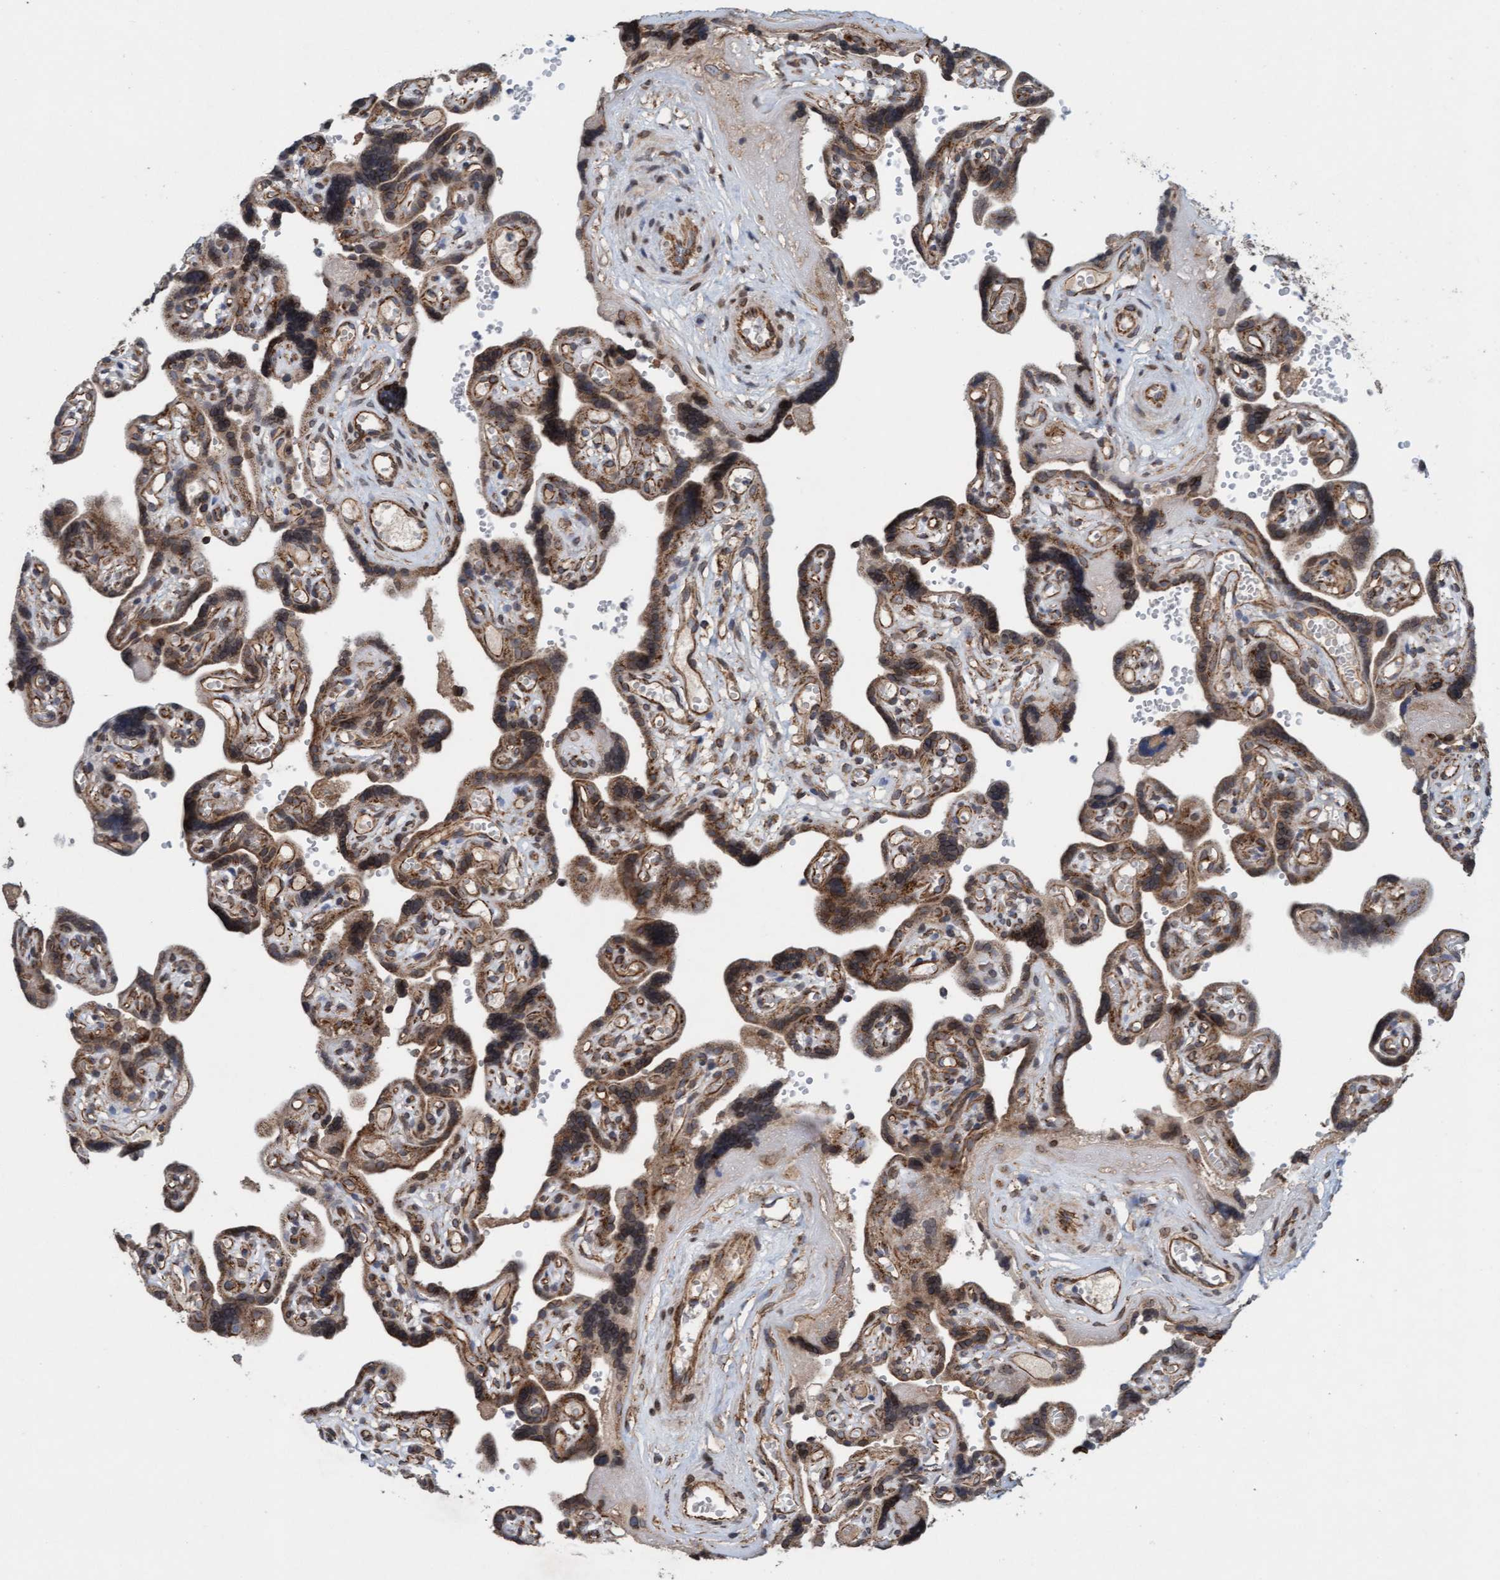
{"staining": {"intensity": "moderate", "quantity": ">75%", "location": "cytoplasmic/membranous"}, "tissue": "placenta", "cell_type": "Decidual cells", "image_type": "normal", "snomed": [{"axis": "morphology", "description": "Normal tissue, NOS"}, {"axis": "topography", "description": "Placenta"}], "caption": "Immunohistochemistry (IHC) of benign placenta exhibits medium levels of moderate cytoplasmic/membranous expression in about >75% of decidual cells.", "gene": "MRPS23", "patient": {"sex": "female", "age": 30}}